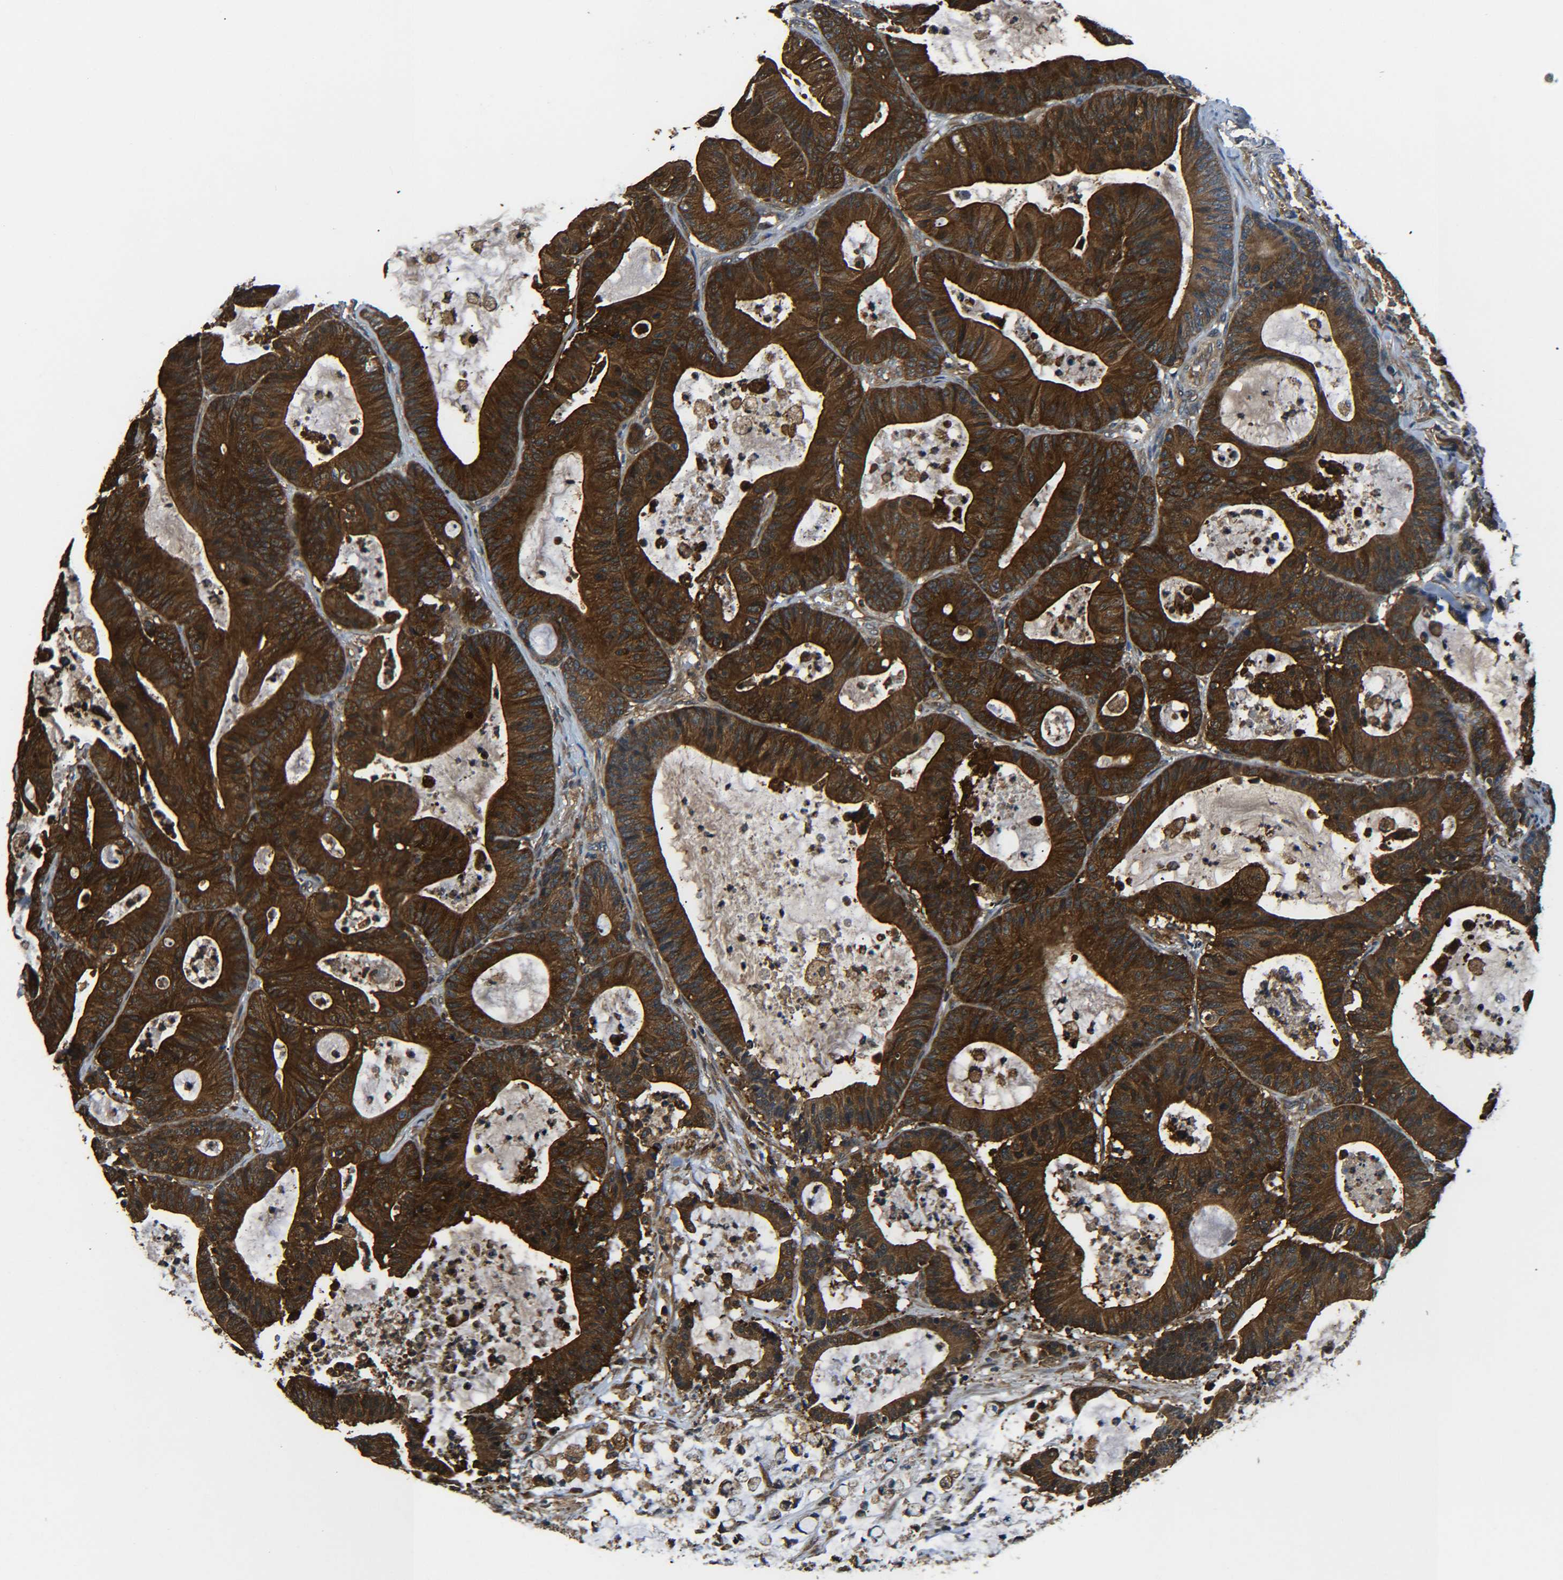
{"staining": {"intensity": "strong", "quantity": ">75%", "location": "cytoplasmic/membranous"}, "tissue": "colorectal cancer", "cell_type": "Tumor cells", "image_type": "cancer", "snomed": [{"axis": "morphology", "description": "Adenocarcinoma, NOS"}, {"axis": "topography", "description": "Colon"}], "caption": "Colorectal cancer (adenocarcinoma) stained with immunohistochemistry exhibits strong cytoplasmic/membranous staining in approximately >75% of tumor cells.", "gene": "PREB", "patient": {"sex": "female", "age": 84}}